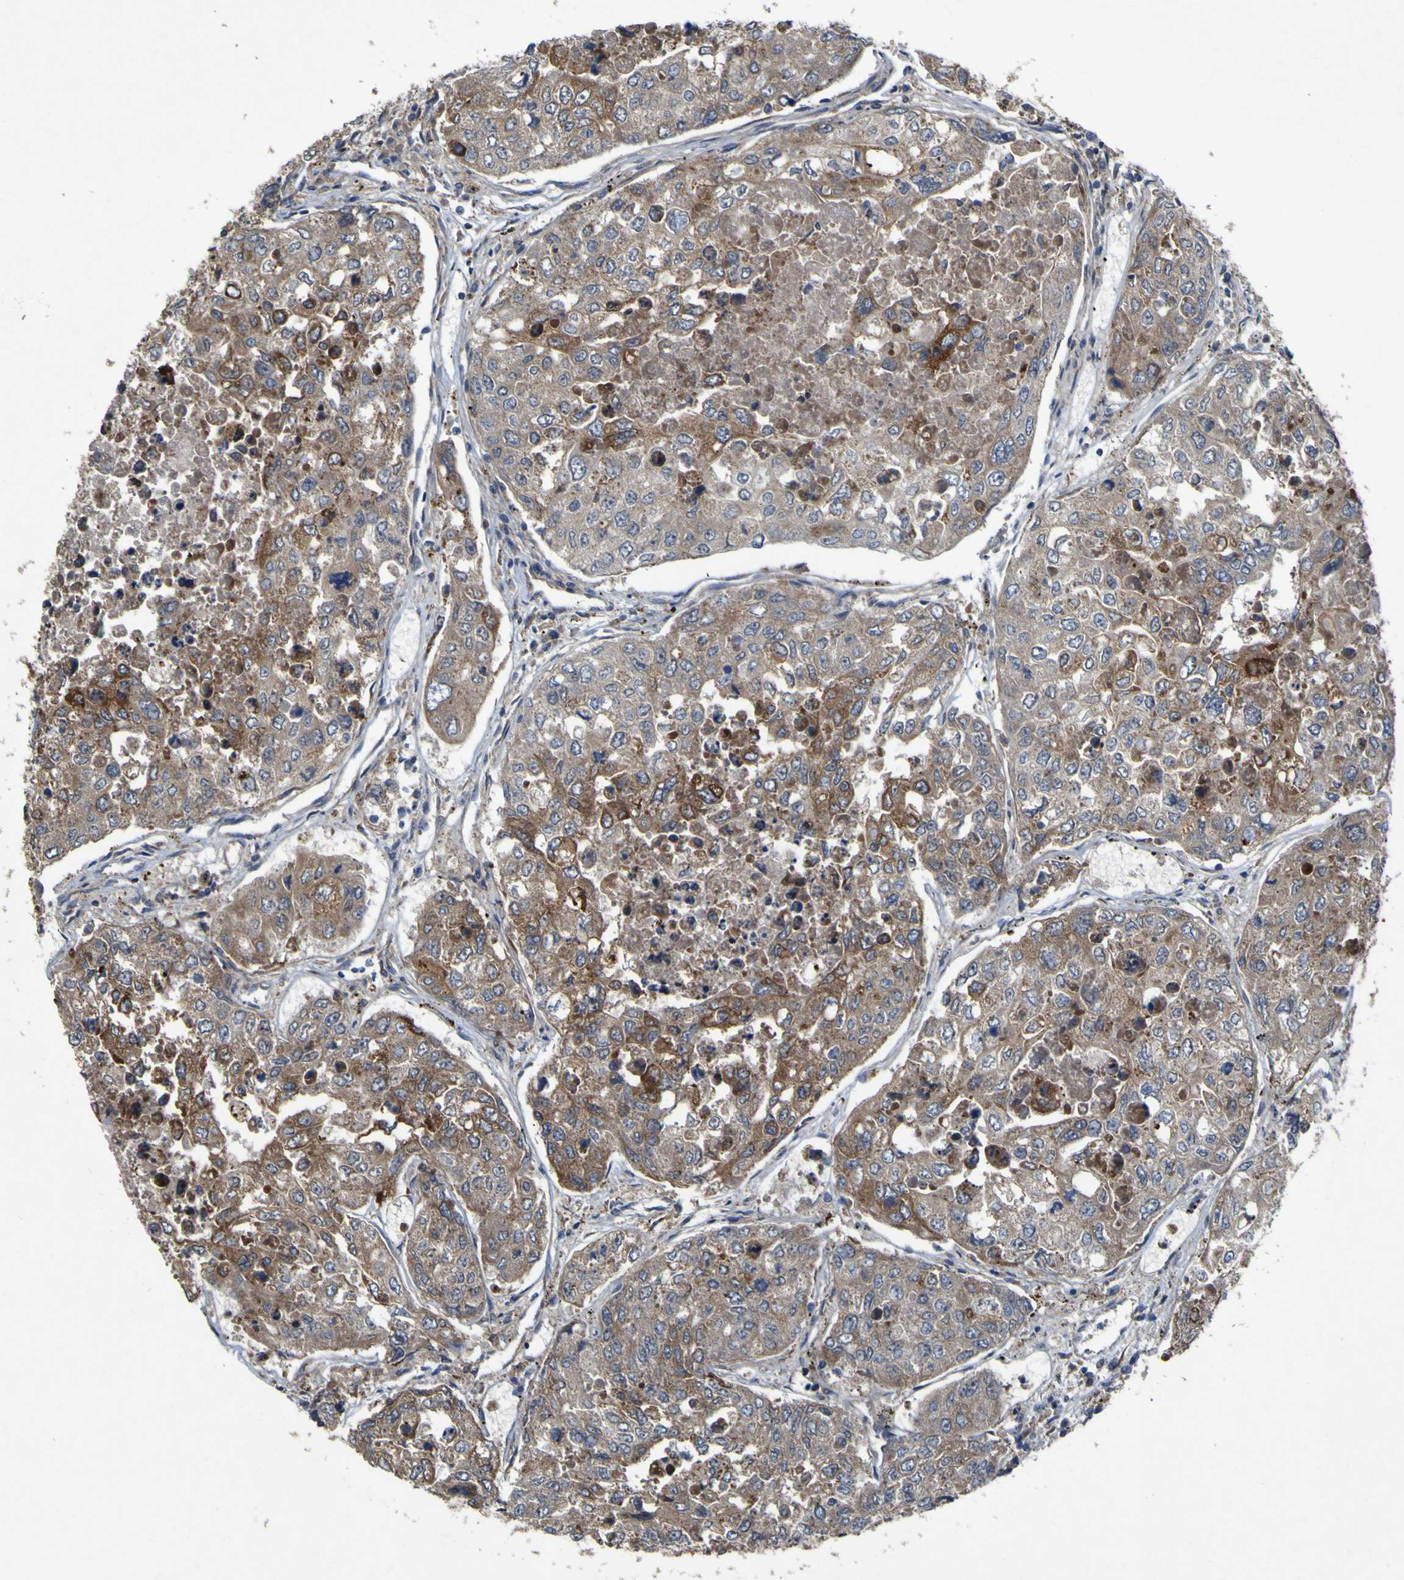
{"staining": {"intensity": "moderate", "quantity": ">75%", "location": "cytoplasmic/membranous"}, "tissue": "urothelial cancer", "cell_type": "Tumor cells", "image_type": "cancer", "snomed": [{"axis": "morphology", "description": "Urothelial carcinoma, High grade"}, {"axis": "topography", "description": "Lymph node"}, {"axis": "topography", "description": "Urinary bladder"}], "caption": "The immunohistochemical stain shows moderate cytoplasmic/membranous positivity in tumor cells of urothelial carcinoma (high-grade) tissue. Nuclei are stained in blue.", "gene": "IRAK2", "patient": {"sex": "male", "age": 51}}